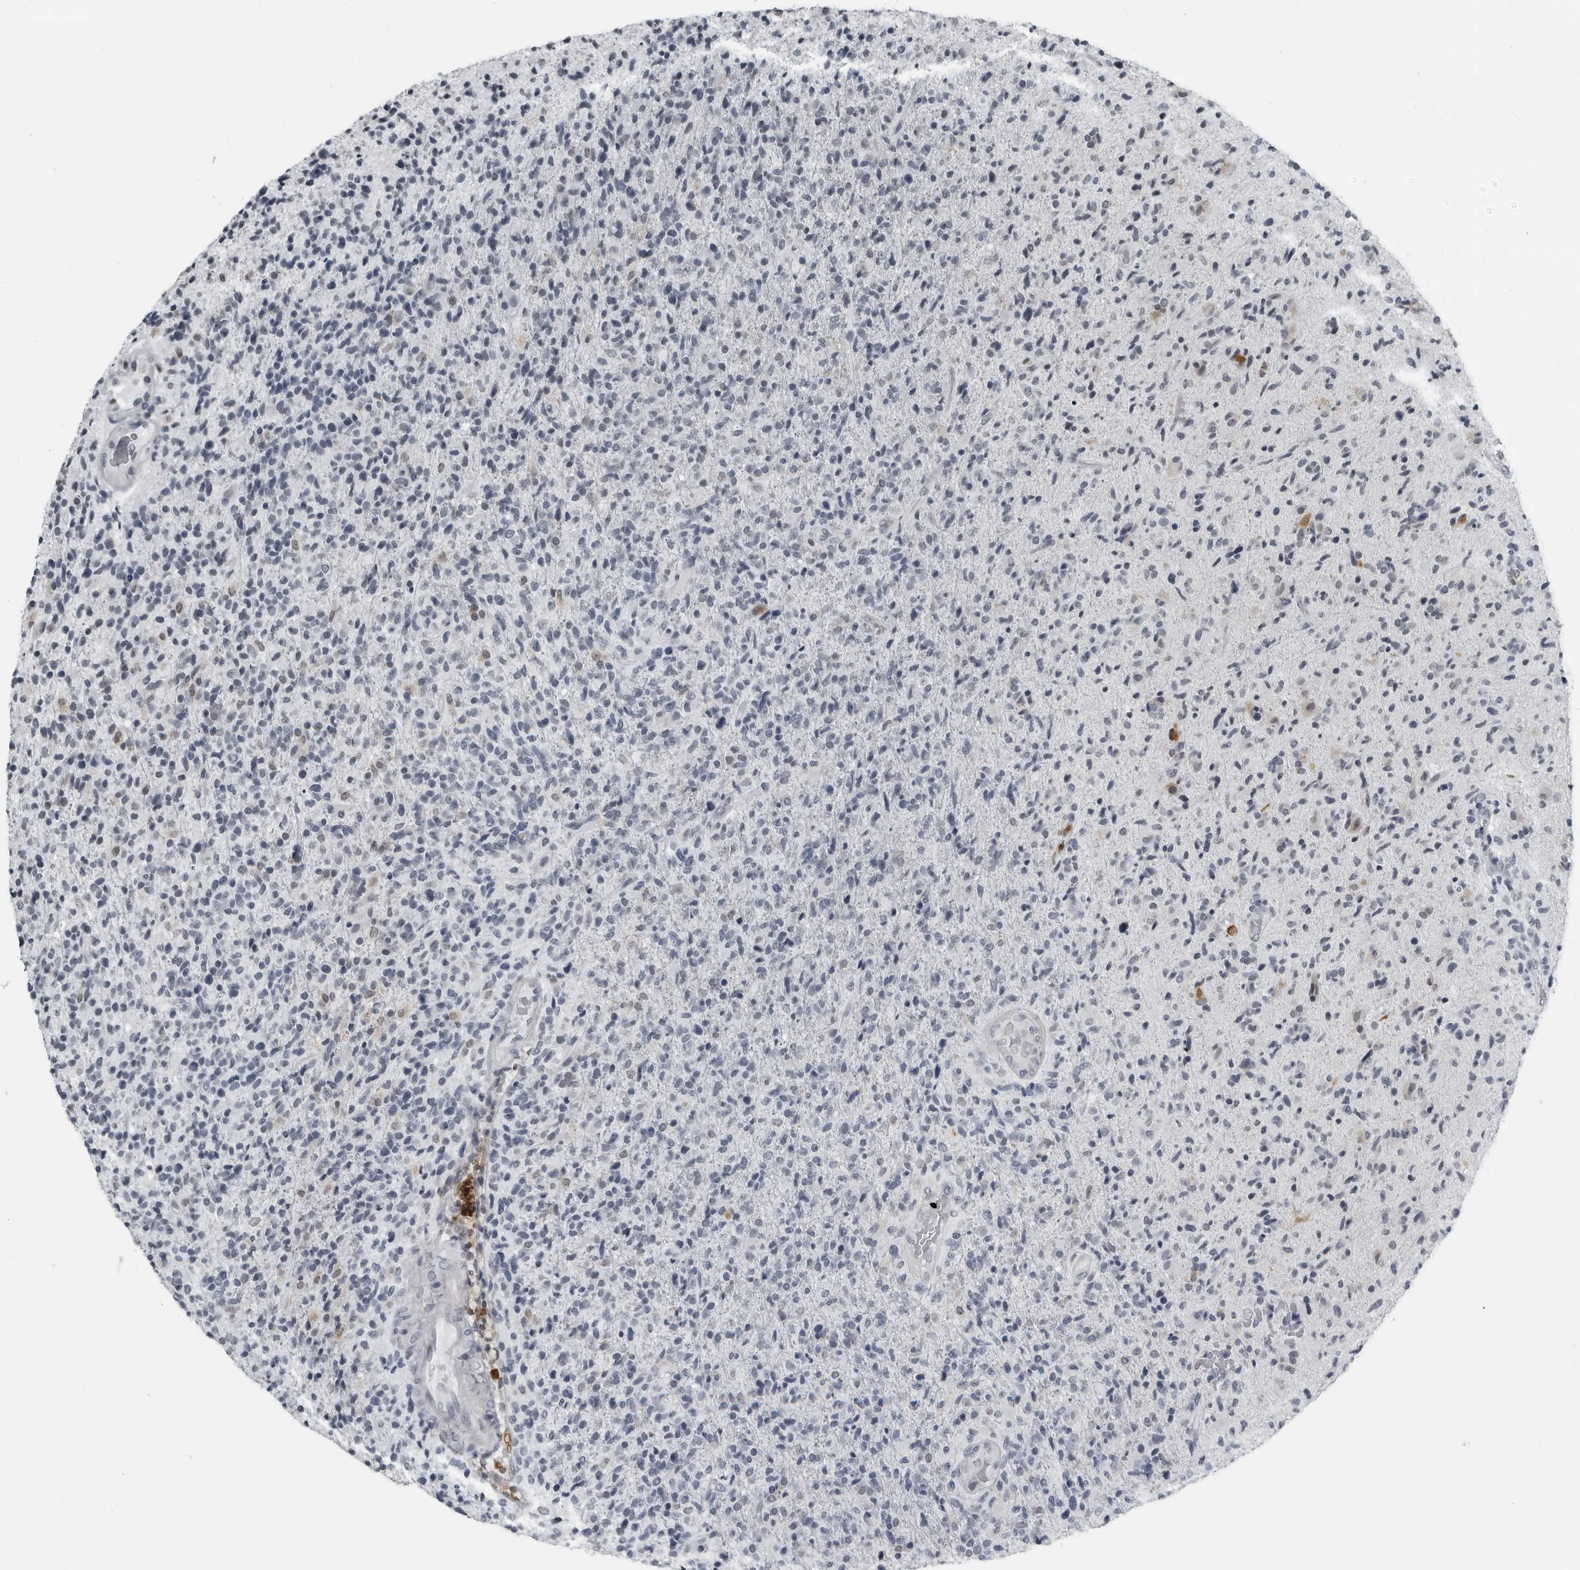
{"staining": {"intensity": "negative", "quantity": "none", "location": "none"}, "tissue": "glioma", "cell_type": "Tumor cells", "image_type": "cancer", "snomed": [{"axis": "morphology", "description": "Glioma, malignant, High grade"}, {"axis": "topography", "description": "Brain"}], "caption": "The photomicrograph demonstrates no significant staining in tumor cells of malignant glioma (high-grade).", "gene": "RTCA", "patient": {"sex": "male", "age": 72}}